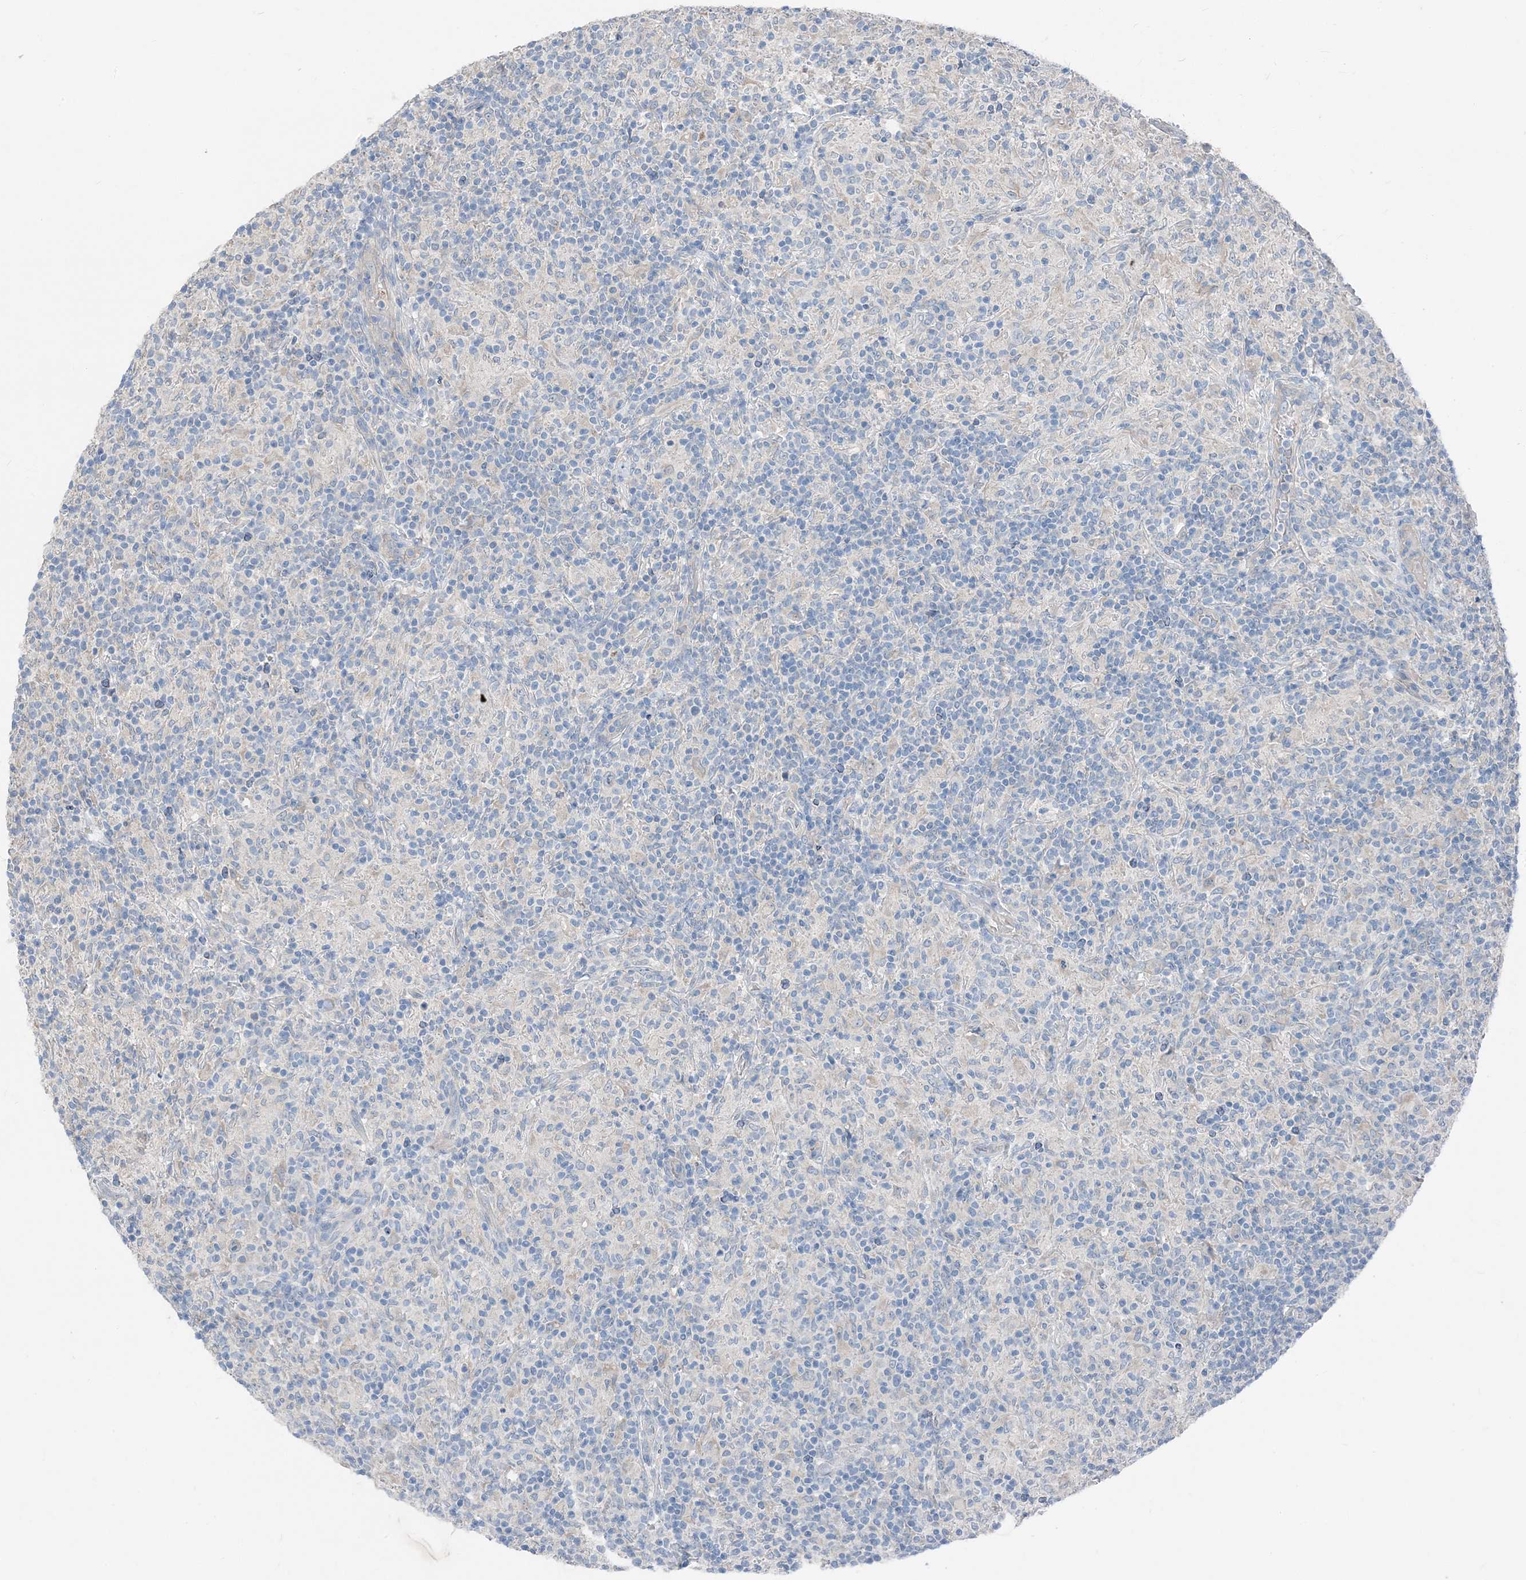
{"staining": {"intensity": "negative", "quantity": "none", "location": "none"}, "tissue": "lymphoma", "cell_type": "Tumor cells", "image_type": "cancer", "snomed": [{"axis": "morphology", "description": "Hodgkin's disease, NOS"}, {"axis": "topography", "description": "Lymph node"}], "caption": "The micrograph exhibits no staining of tumor cells in Hodgkin's disease.", "gene": "NCOA7", "patient": {"sex": "male", "age": 70}}